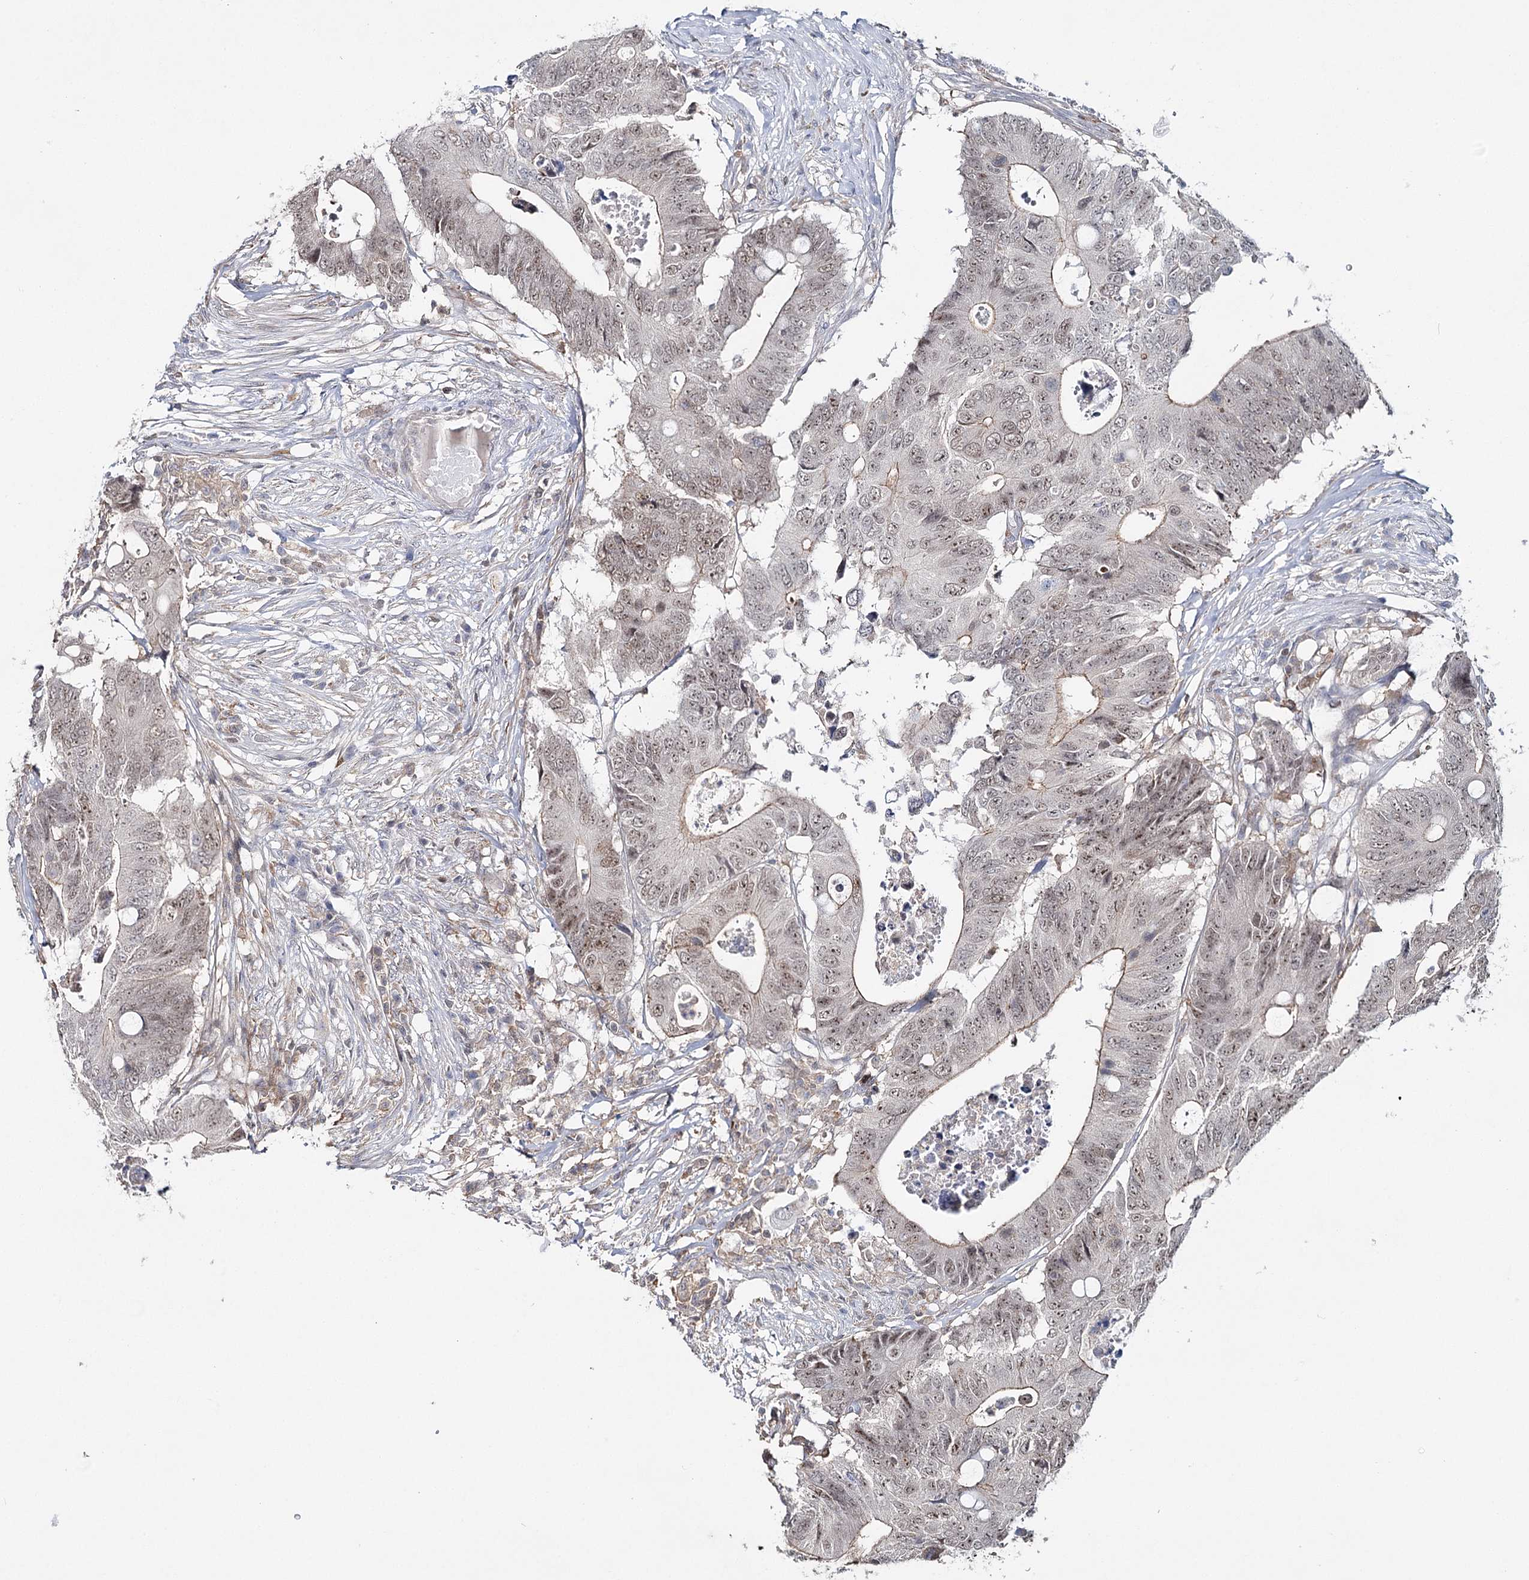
{"staining": {"intensity": "weak", "quantity": "25%-75%", "location": "nuclear"}, "tissue": "colorectal cancer", "cell_type": "Tumor cells", "image_type": "cancer", "snomed": [{"axis": "morphology", "description": "Adenocarcinoma, NOS"}, {"axis": "topography", "description": "Colon"}], "caption": "This image displays colorectal adenocarcinoma stained with immunohistochemistry (IHC) to label a protein in brown. The nuclear of tumor cells show weak positivity for the protein. Nuclei are counter-stained blue.", "gene": "ZC3H8", "patient": {"sex": "male", "age": 71}}